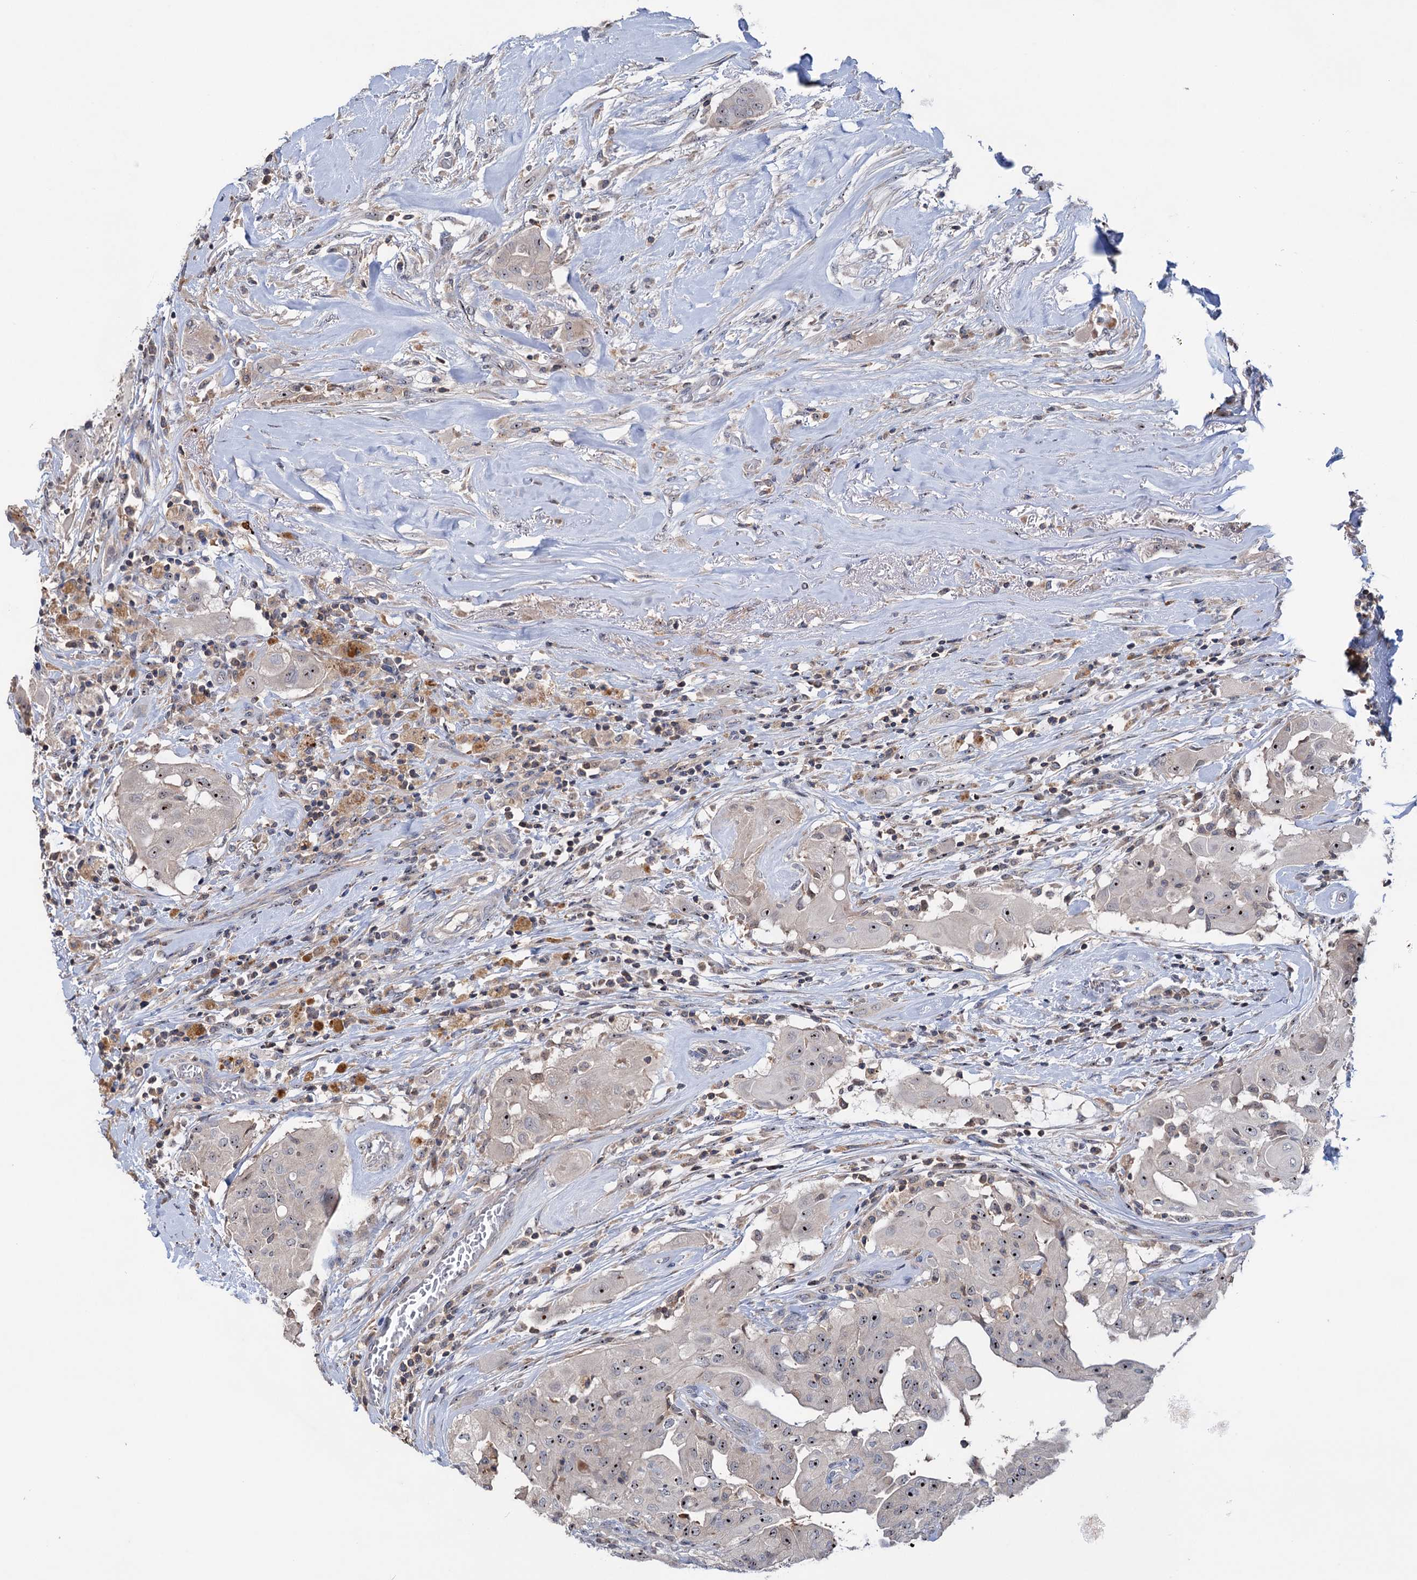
{"staining": {"intensity": "weak", "quantity": "<25%", "location": "nuclear"}, "tissue": "thyroid cancer", "cell_type": "Tumor cells", "image_type": "cancer", "snomed": [{"axis": "morphology", "description": "Papillary adenocarcinoma, NOS"}, {"axis": "topography", "description": "Thyroid gland"}], "caption": "This photomicrograph is of thyroid papillary adenocarcinoma stained with immunohistochemistry to label a protein in brown with the nuclei are counter-stained blue. There is no expression in tumor cells.", "gene": "HTR3B", "patient": {"sex": "female", "age": 59}}